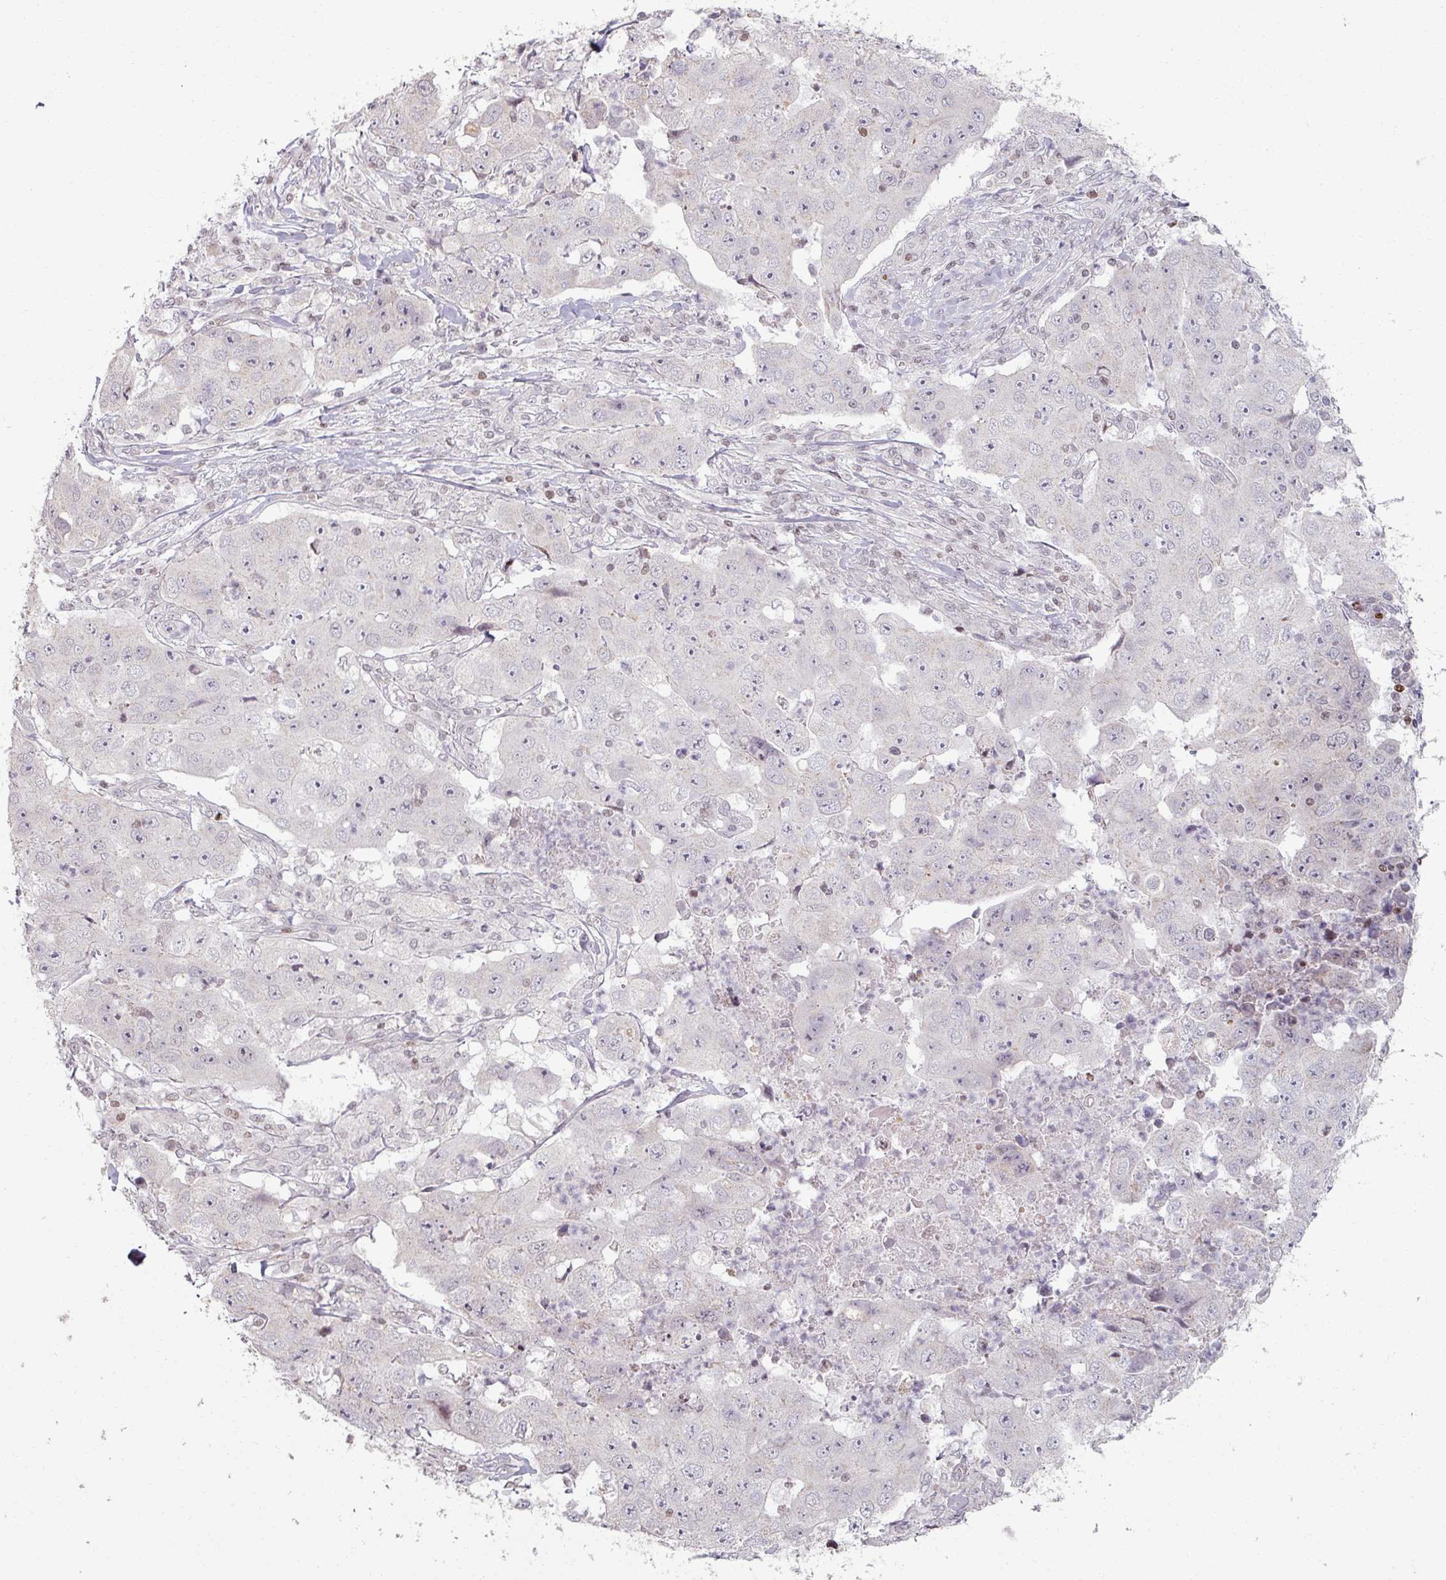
{"staining": {"intensity": "negative", "quantity": "none", "location": "none"}, "tissue": "lung cancer", "cell_type": "Tumor cells", "image_type": "cancer", "snomed": [{"axis": "morphology", "description": "Squamous cell carcinoma, NOS"}, {"axis": "topography", "description": "Lung"}], "caption": "Immunohistochemistry image of neoplastic tissue: human lung cancer stained with DAB reveals no significant protein positivity in tumor cells.", "gene": "NCOR1", "patient": {"sex": "male", "age": 64}}